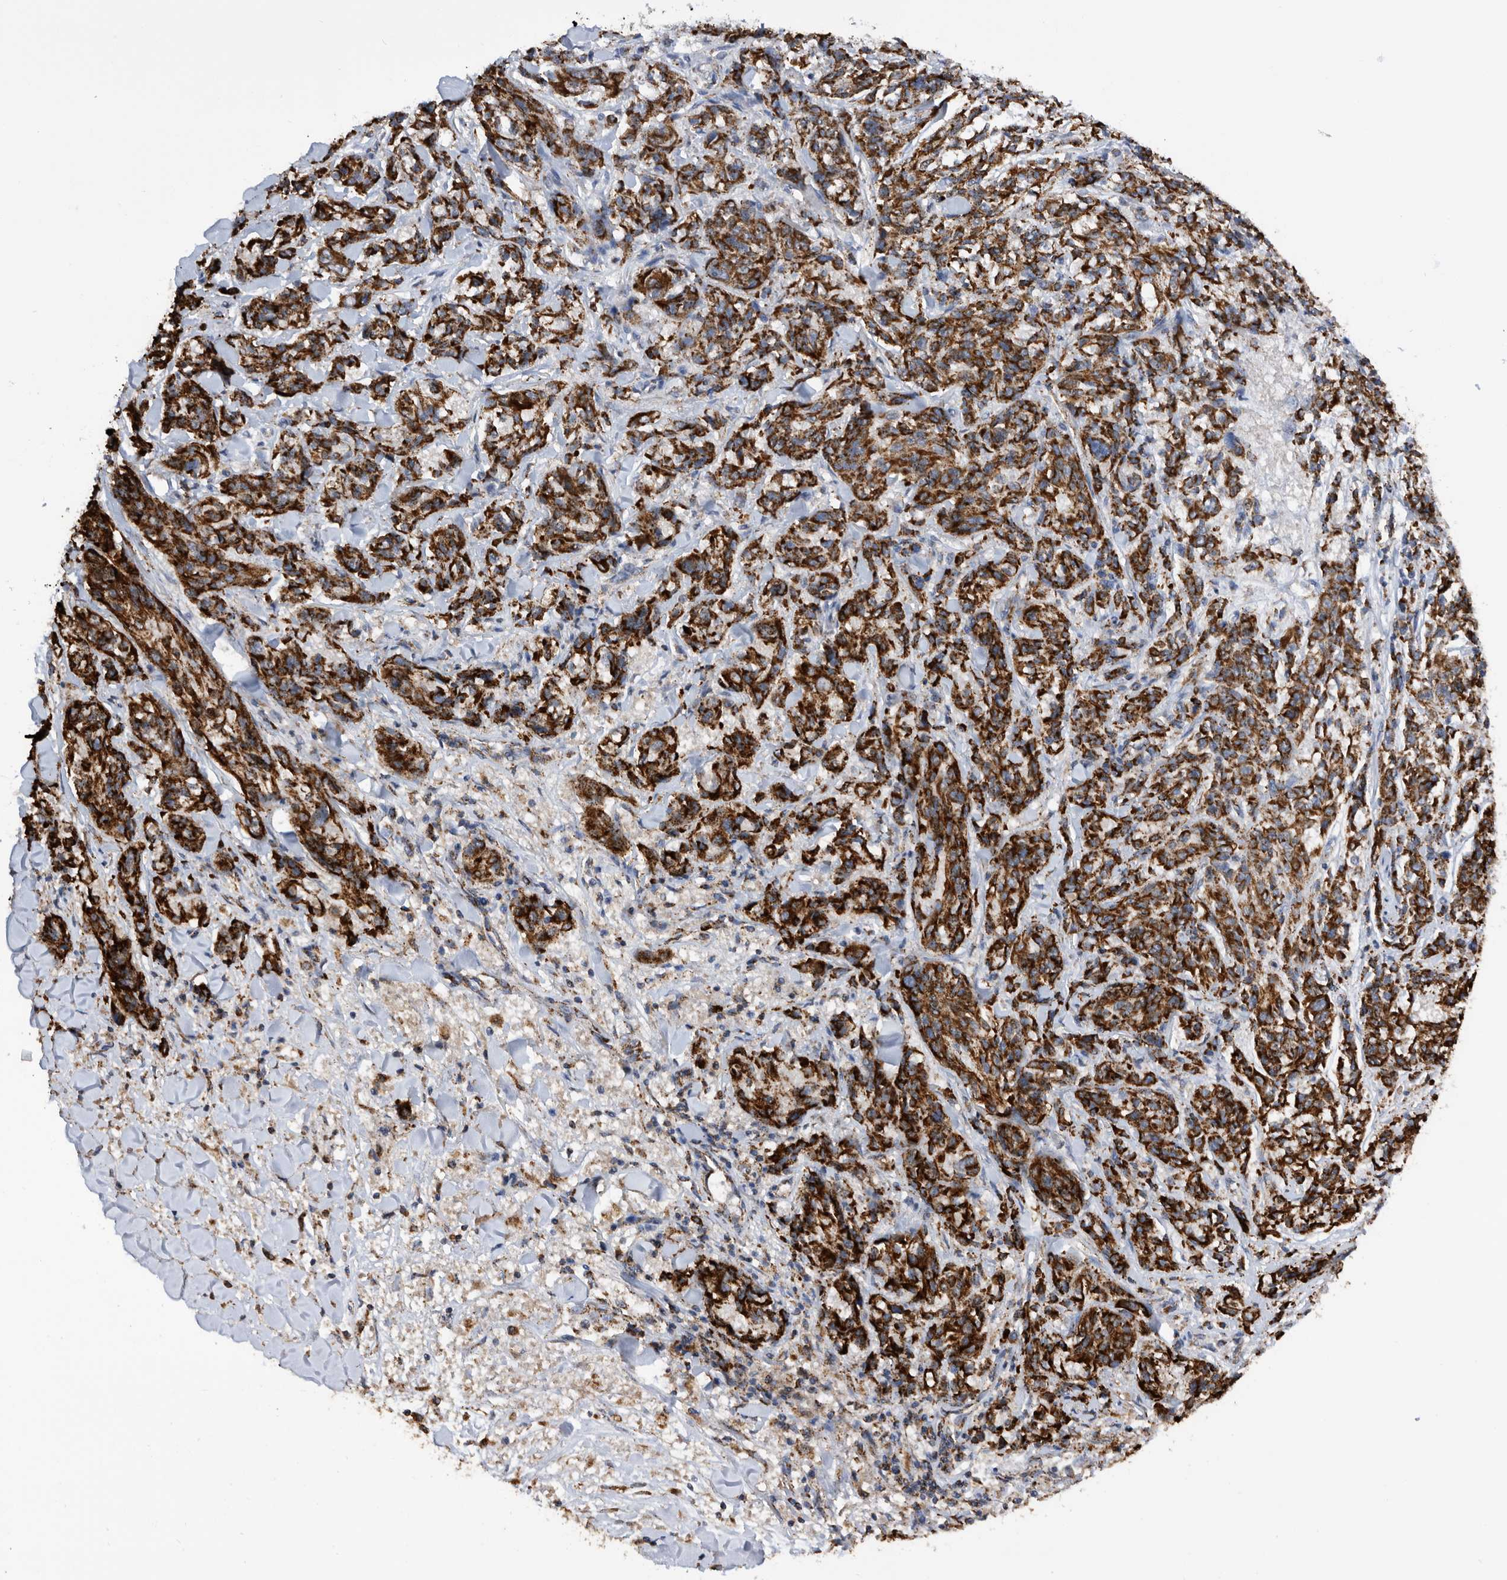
{"staining": {"intensity": "strong", "quantity": ">75%", "location": "cytoplasmic/membranous"}, "tissue": "melanoma", "cell_type": "Tumor cells", "image_type": "cancer", "snomed": [{"axis": "morphology", "description": "Malignant melanoma, NOS"}, {"axis": "topography", "description": "Skin"}], "caption": "This micrograph exhibits immunohistochemistry (IHC) staining of malignant melanoma, with high strong cytoplasmic/membranous expression in approximately >75% of tumor cells.", "gene": "WFDC1", "patient": {"sex": "male", "age": 53}}